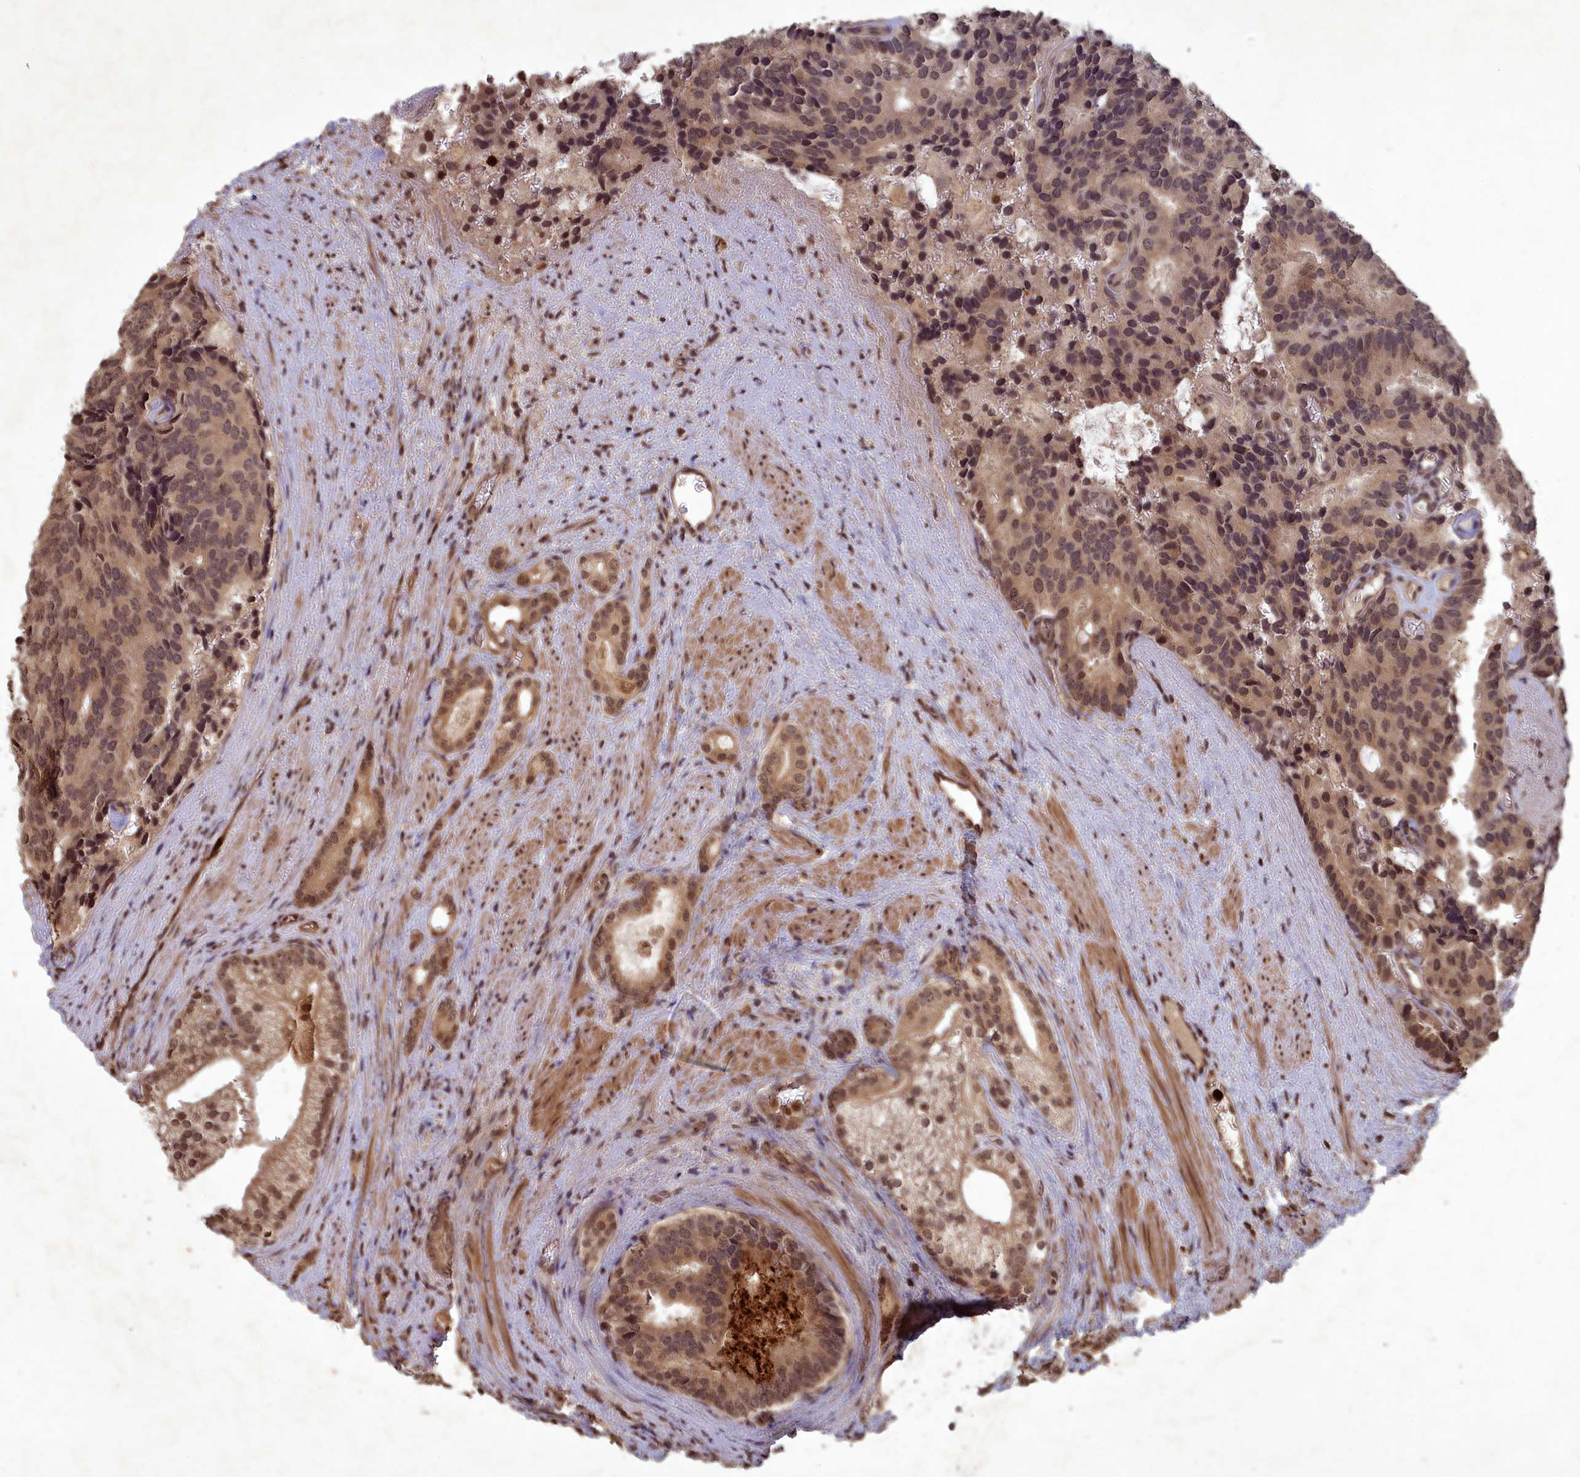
{"staining": {"intensity": "moderate", "quantity": ">75%", "location": "nuclear"}, "tissue": "prostate cancer", "cell_type": "Tumor cells", "image_type": "cancer", "snomed": [{"axis": "morphology", "description": "Adenocarcinoma, Low grade"}, {"axis": "topography", "description": "Prostate"}], "caption": "This photomicrograph reveals IHC staining of prostate low-grade adenocarcinoma, with medium moderate nuclear staining in approximately >75% of tumor cells.", "gene": "SRMS", "patient": {"sex": "male", "age": 71}}